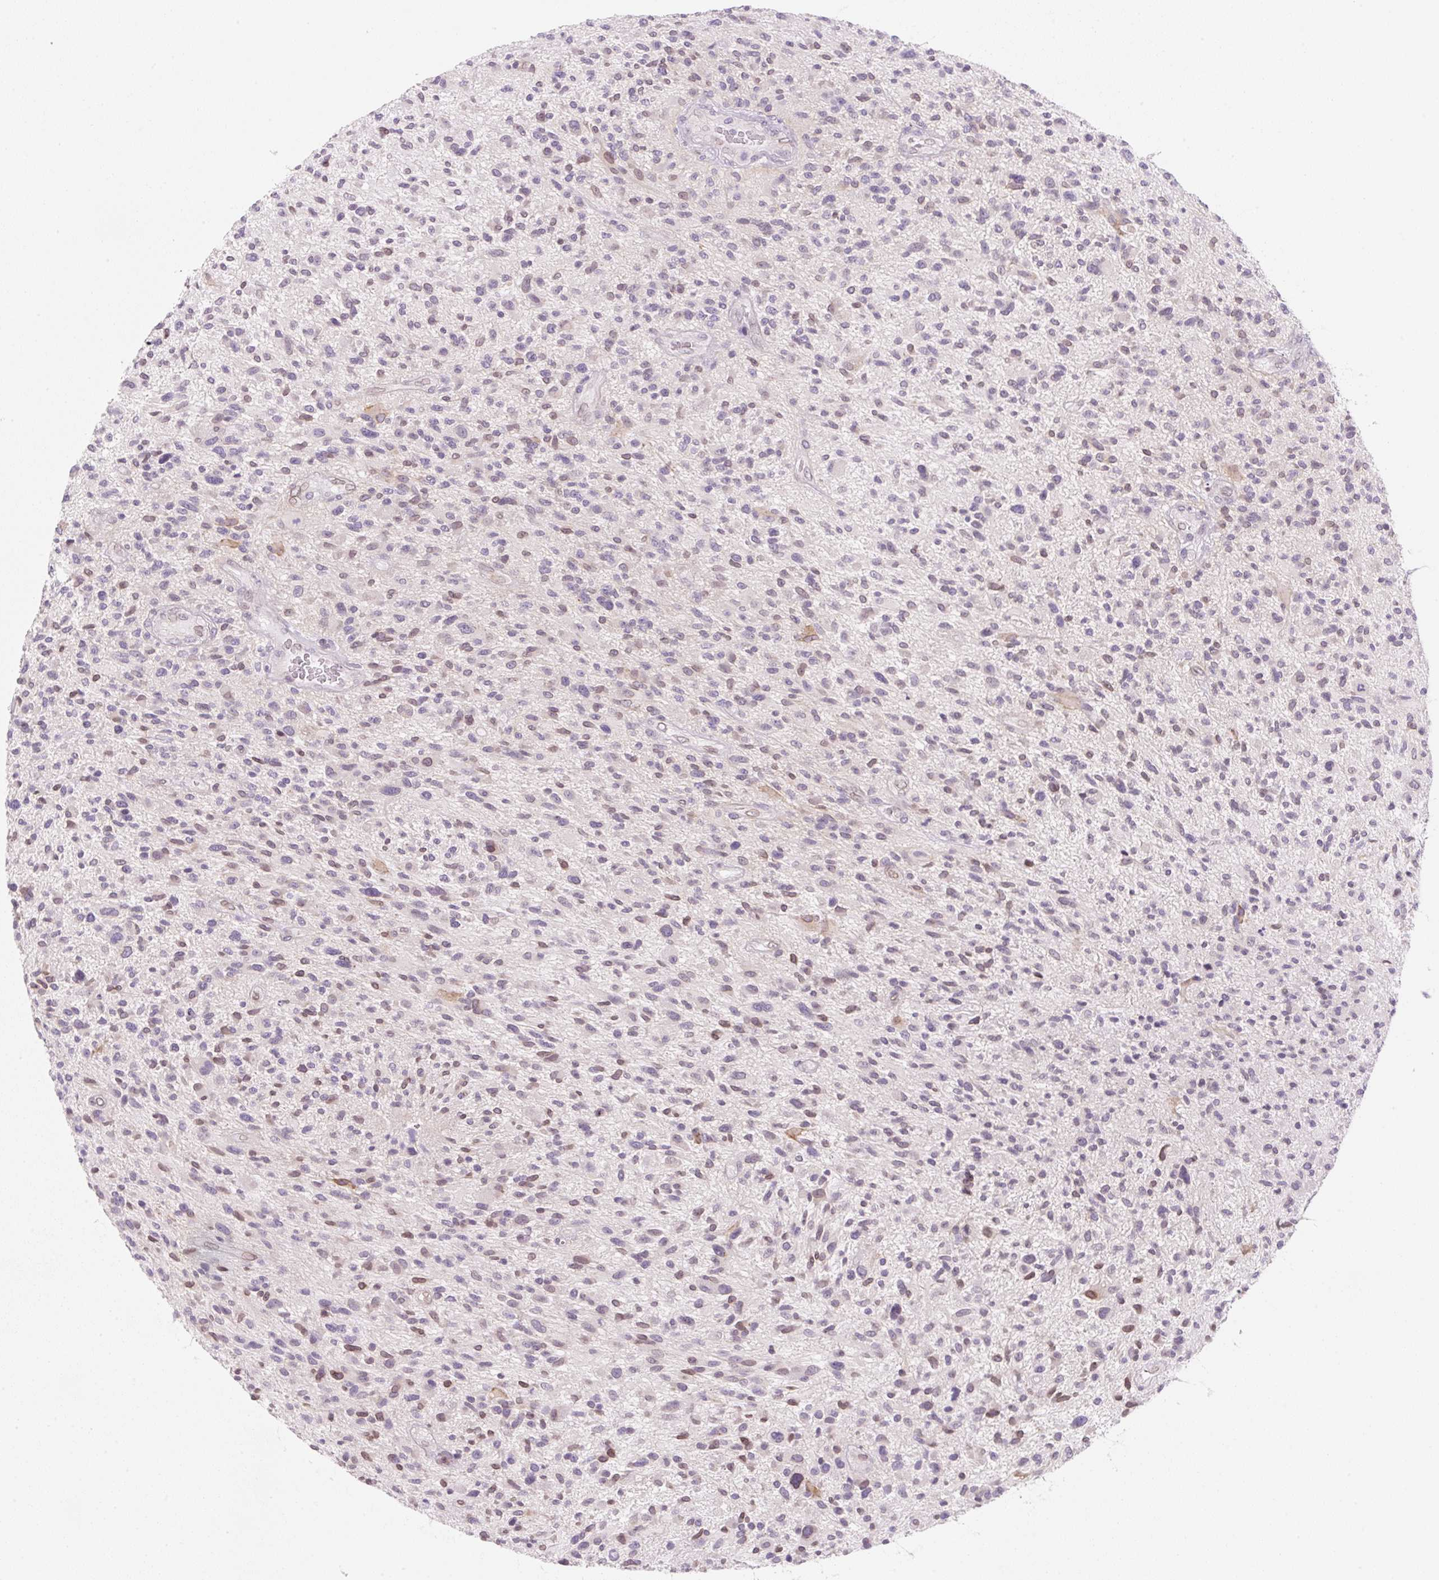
{"staining": {"intensity": "moderate", "quantity": "25%-75%", "location": "nuclear"}, "tissue": "glioma", "cell_type": "Tumor cells", "image_type": "cancer", "snomed": [{"axis": "morphology", "description": "Glioma, malignant, High grade"}, {"axis": "topography", "description": "Brain"}], "caption": "Immunohistochemical staining of malignant glioma (high-grade) demonstrates medium levels of moderate nuclear expression in approximately 25%-75% of tumor cells. (Brightfield microscopy of DAB IHC at high magnification).", "gene": "SYNE3", "patient": {"sex": "male", "age": 47}}